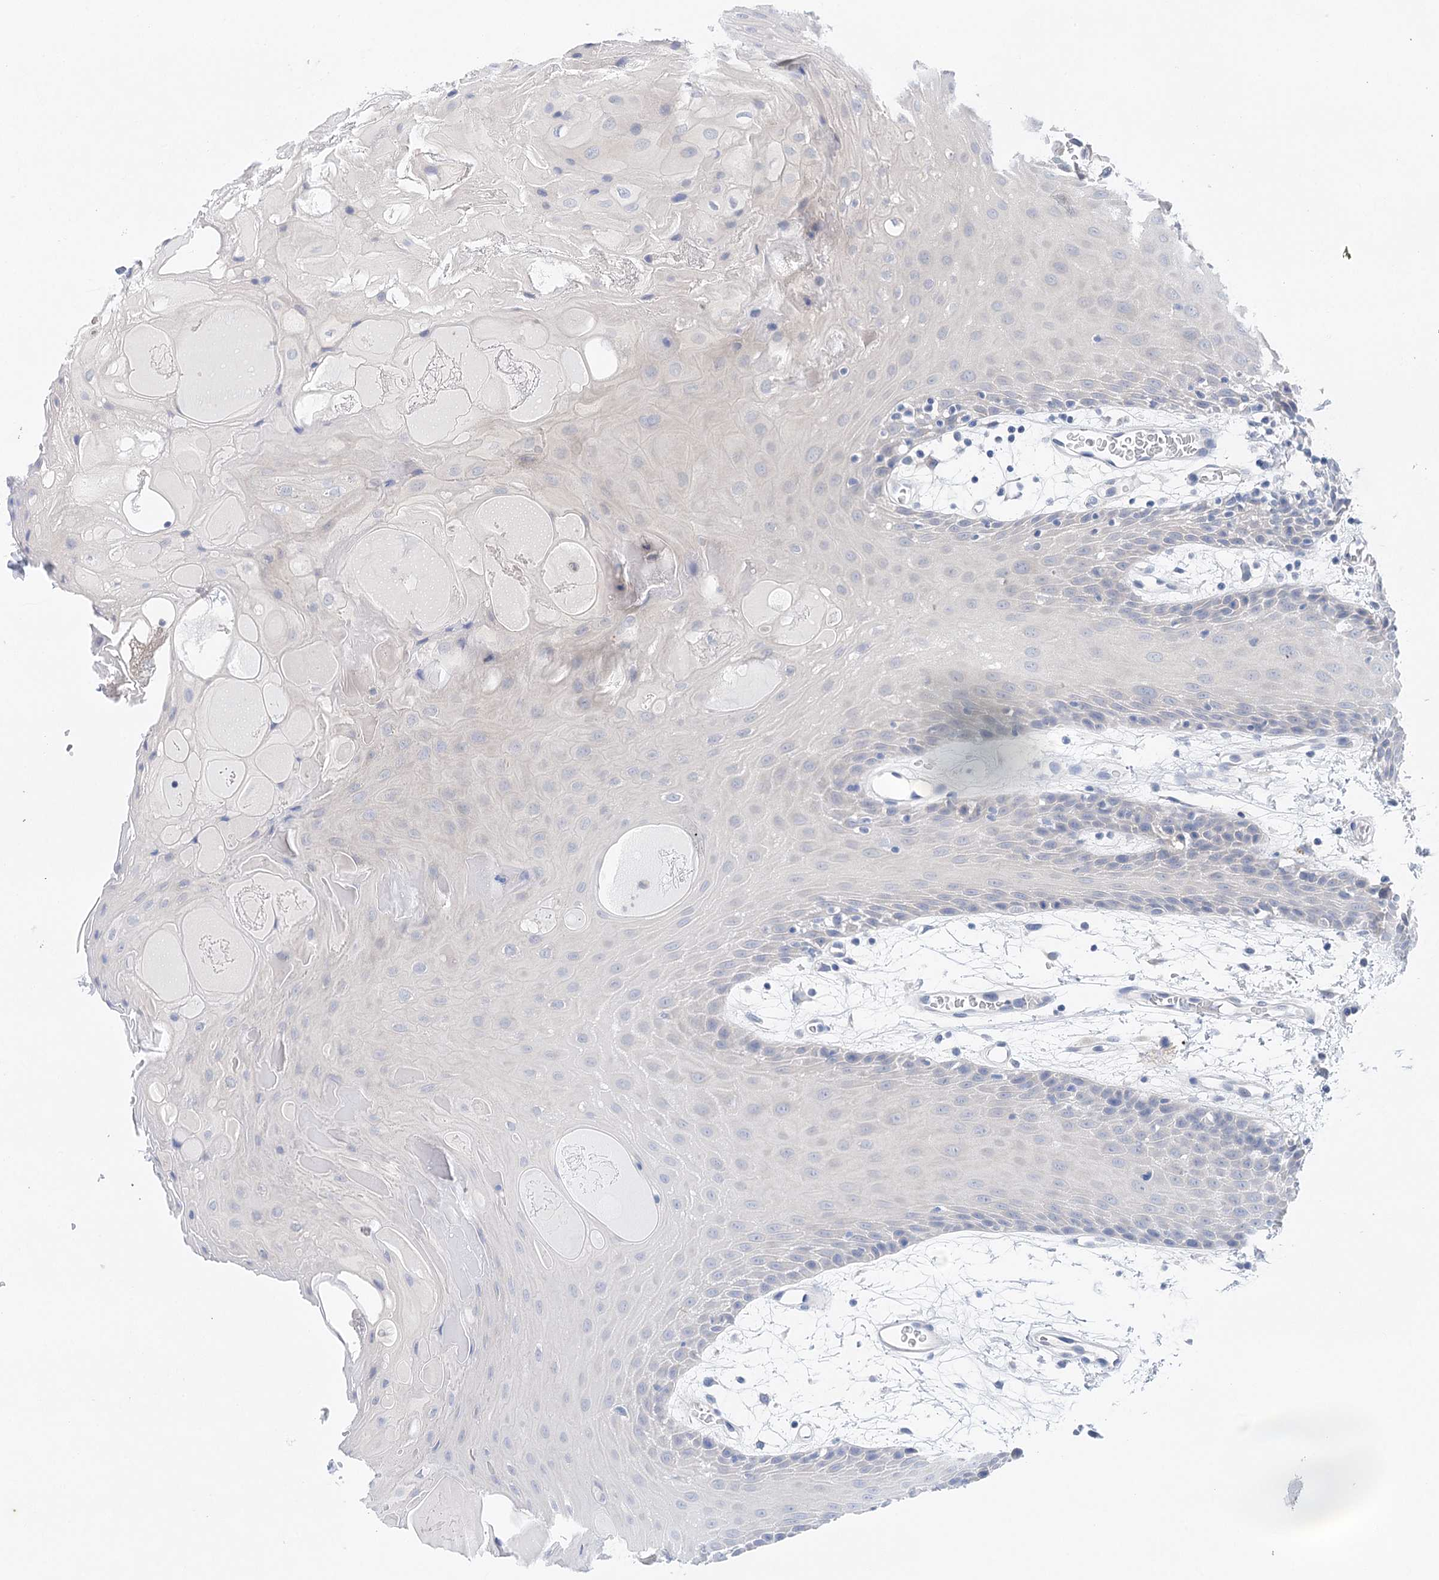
{"staining": {"intensity": "negative", "quantity": "none", "location": "none"}, "tissue": "oral mucosa", "cell_type": "Squamous epithelial cells", "image_type": "normal", "snomed": [{"axis": "morphology", "description": "Normal tissue, NOS"}, {"axis": "topography", "description": "Skeletal muscle"}, {"axis": "topography", "description": "Oral tissue"}, {"axis": "topography", "description": "Salivary gland"}, {"axis": "topography", "description": "Peripheral nerve tissue"}], "caption": "Oral mucosa stained for a protein using IHC demonstrates no staining squamous epithelial cells.", "gene": "LALBA", "patient": {"sex": "male", "age": 54}}